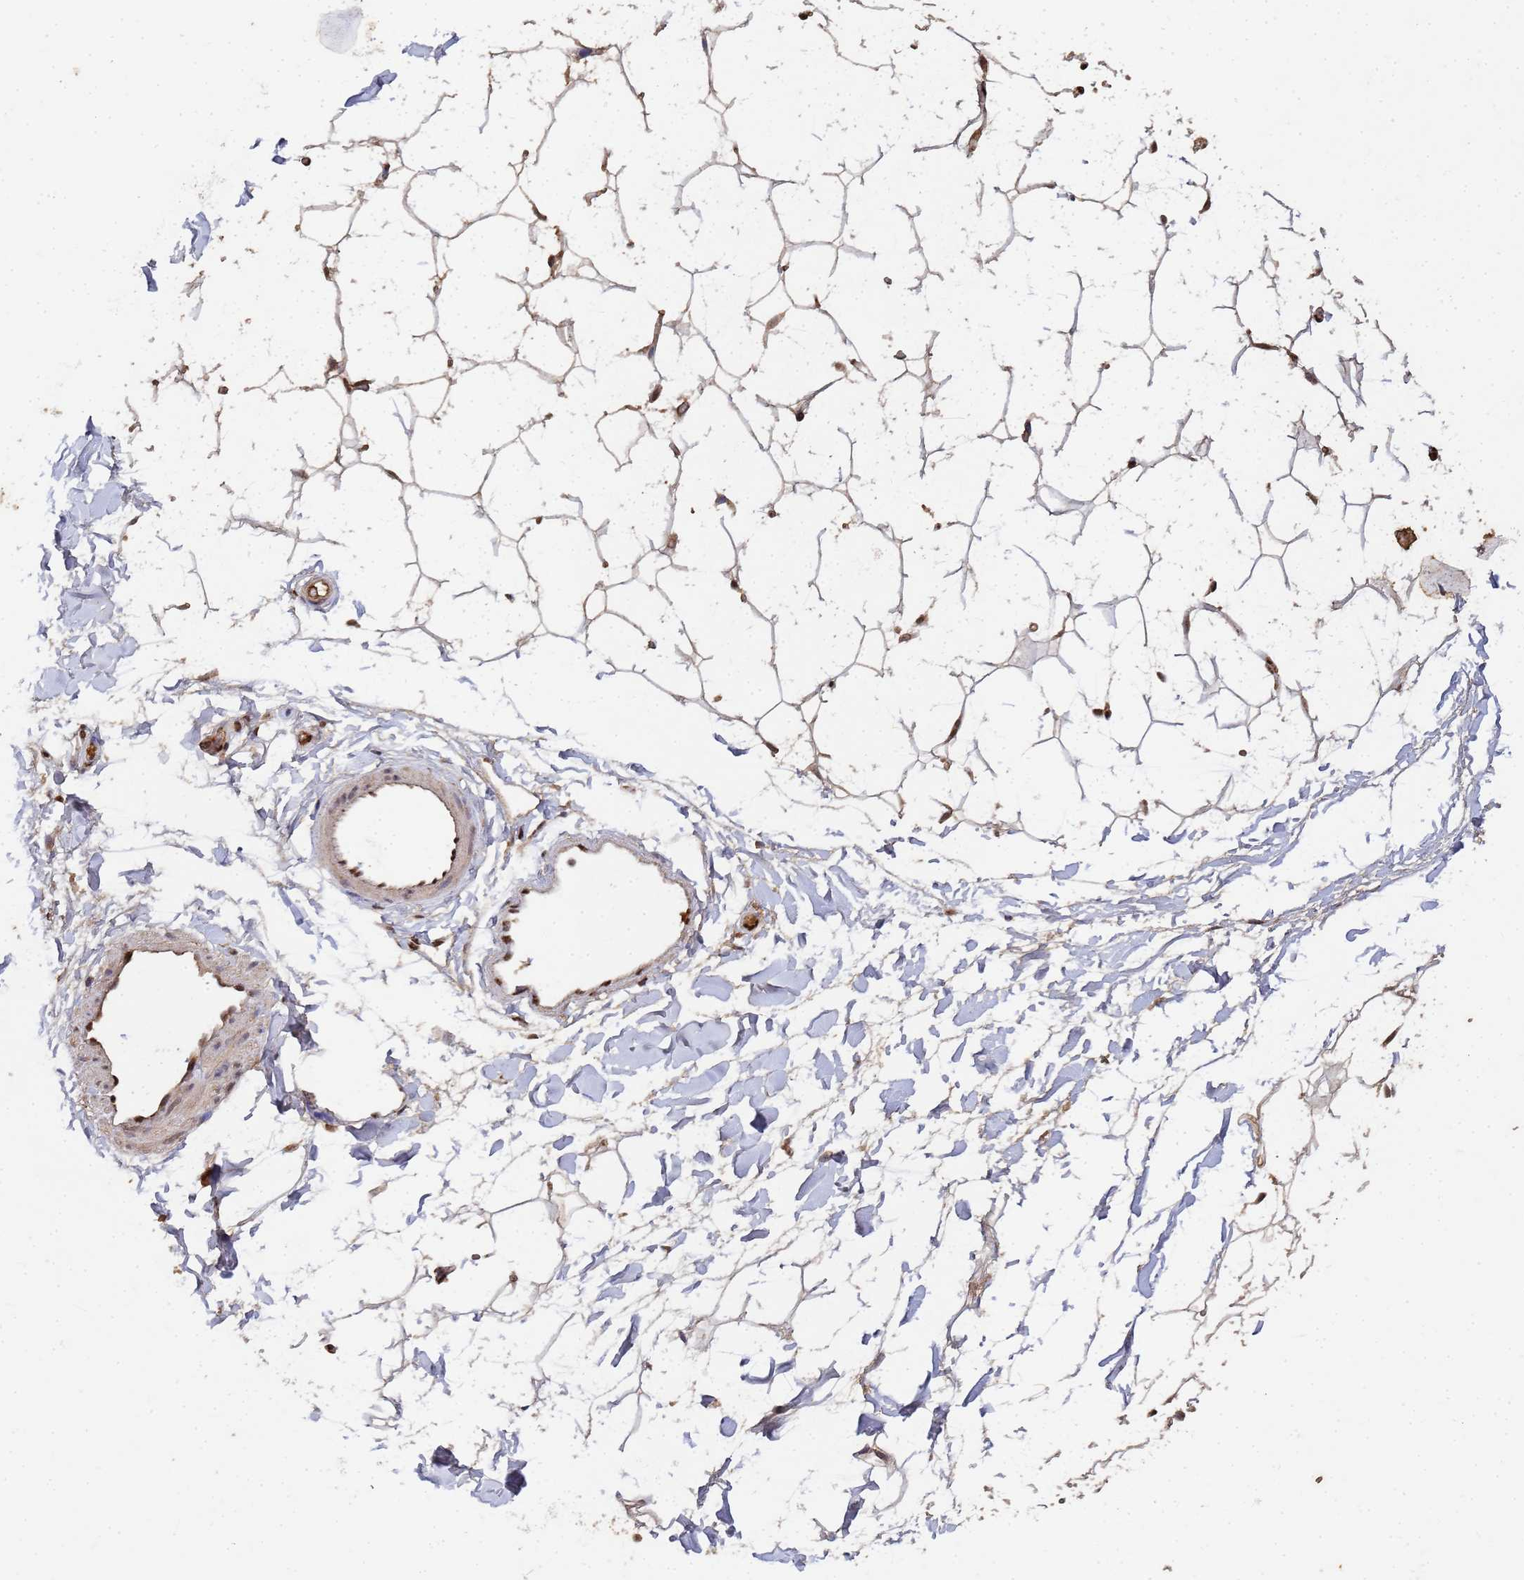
{"staining": {"intensity": "weak", "quantity": ">75%", "location": "cytoplasmic/membranous"}, "tissue": "adipose tissue", "cell_type": "Adipocytes", "image_type": "normal", "snomed": [{"axis": "morphology", "description": "Normal tissue, NOS"}, {"axis": "topography", "description": "Breast"}], "caption": "Protein analysis of unremarkable adipose tissue shows weak cytoplasmic/membranous positivity in about >75% of adipocytes.", "gene": "SECISBP2", "patient": {"sex": "female", "age": 26}}